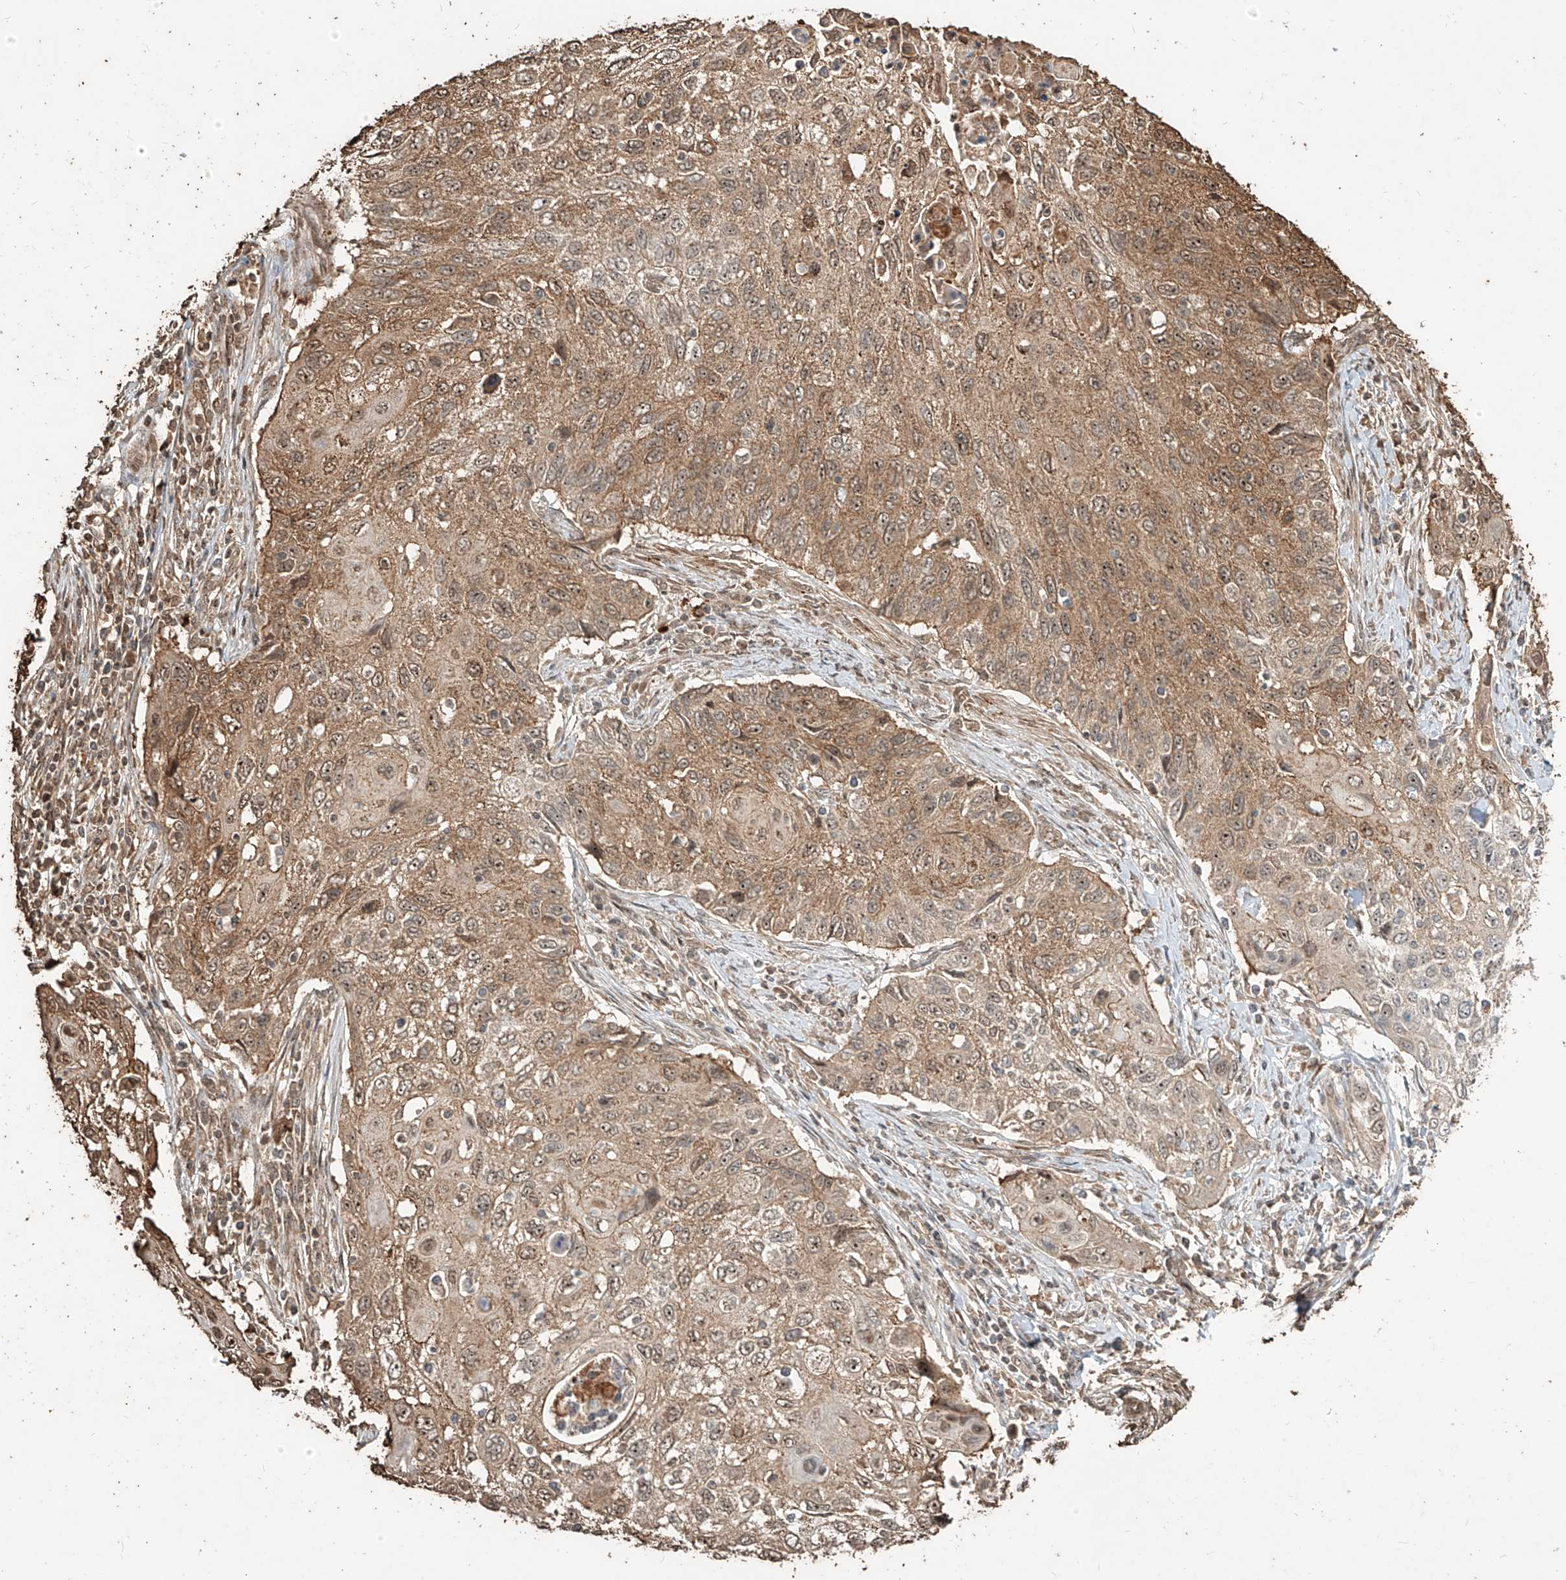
{"staining": {"intensity": "moderate", "quantity": ">75%", "location": "cytoplasmic/membranous,nuclear"}, "tissue": "cervical cancer", "cell_type": "Tumor cells", "image_type": "cancer", "snomed": [{"axis": "morphology", "description": "Squamous cell carcinoma, NOS"}, {"axis": "topography", "description": "Cervix"}], "caption": "Cervical cancer (squamous cell carcinoma) stained with DAB (3,3'-diaminobenzidine) immunohistochemistry demonstrates medium levels of moderate cytoplasmic/membranous and nuclear staining in about >75% of tumor cells. (brown staining indicates protein expression, while blue staining denotes nuclei).", "gene": "ZNF660", "patient": {"sex": "female", "age": 70}}